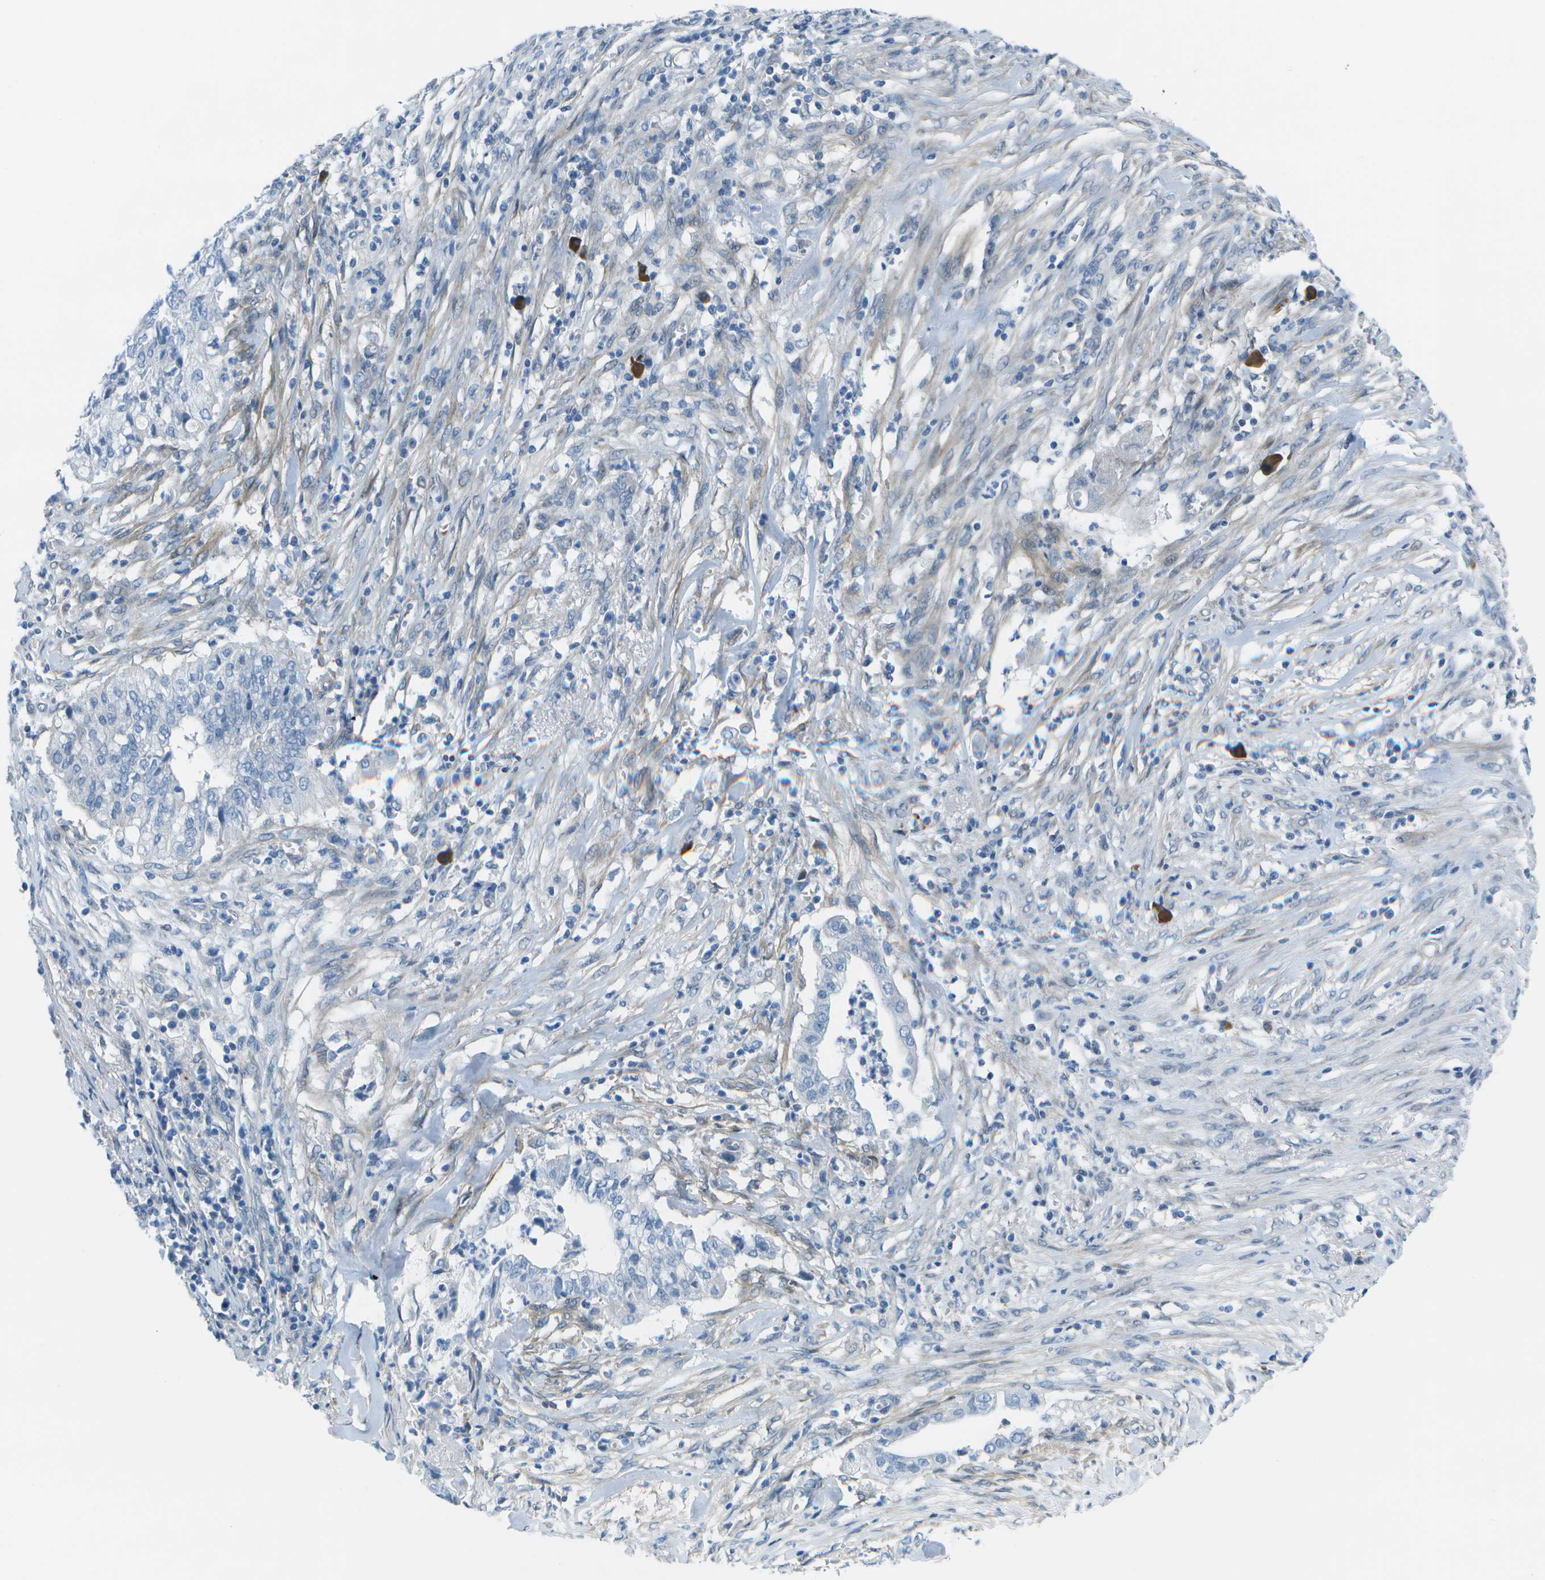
{"staining": {"intensity": "negative", "quantity": "none", "location": "none"}, "tissue": "cervical cancer", "cell_type": "Tumor cells", "image_type": "cancer", "snomed": [{"axis": "morphology", "description": "Adenocarcinoma, NOS"}, {"axis": "topography", "description": "Cervix"}], "caption": "A photomicrograph of adenocarcinoma (cervical) stained for a protein exhibits no brown staining in tumor cells.", "gene": "SORBS3", "patient": {"sex": "female", "age": 44}}